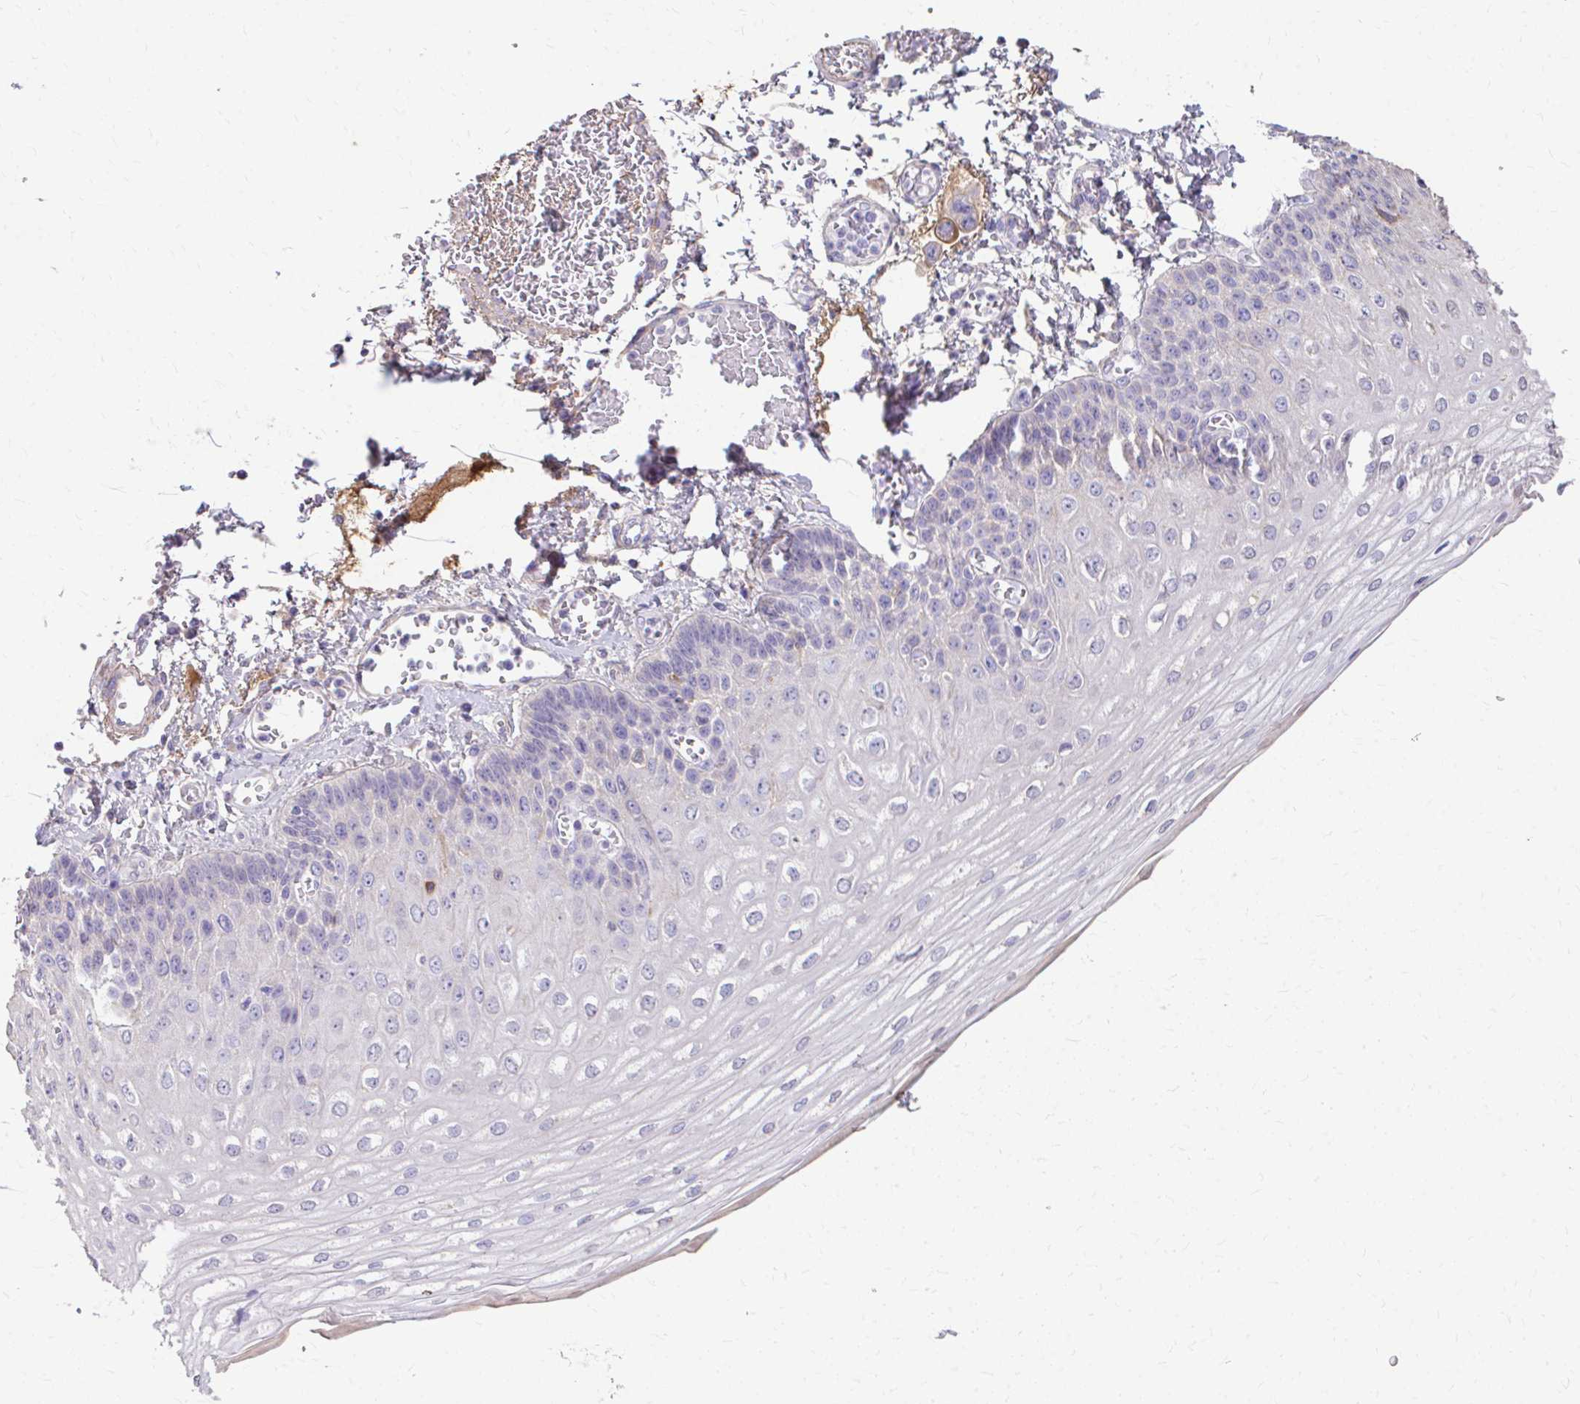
{"staining": {"intensity": "negative", "quantity": "none", "location": "none"}, "tissue": "esophagus", "cell_type": "Squamous epithelial cells", "image_type": "normal", "snomed": [{"axis": "morphology", "description": "Normal tissue, NOS"}, {"axis": "morphology", "description": "Adenocarcinoma, NOS"}, {"axis": "topography", "description": "Esophagus"}], "caption": "This is an IHC image of benign esophagus. There is no expression in squamous epithelial cells.", "gene": "CFH", "patient": {"sex": "male", "age": 81}}